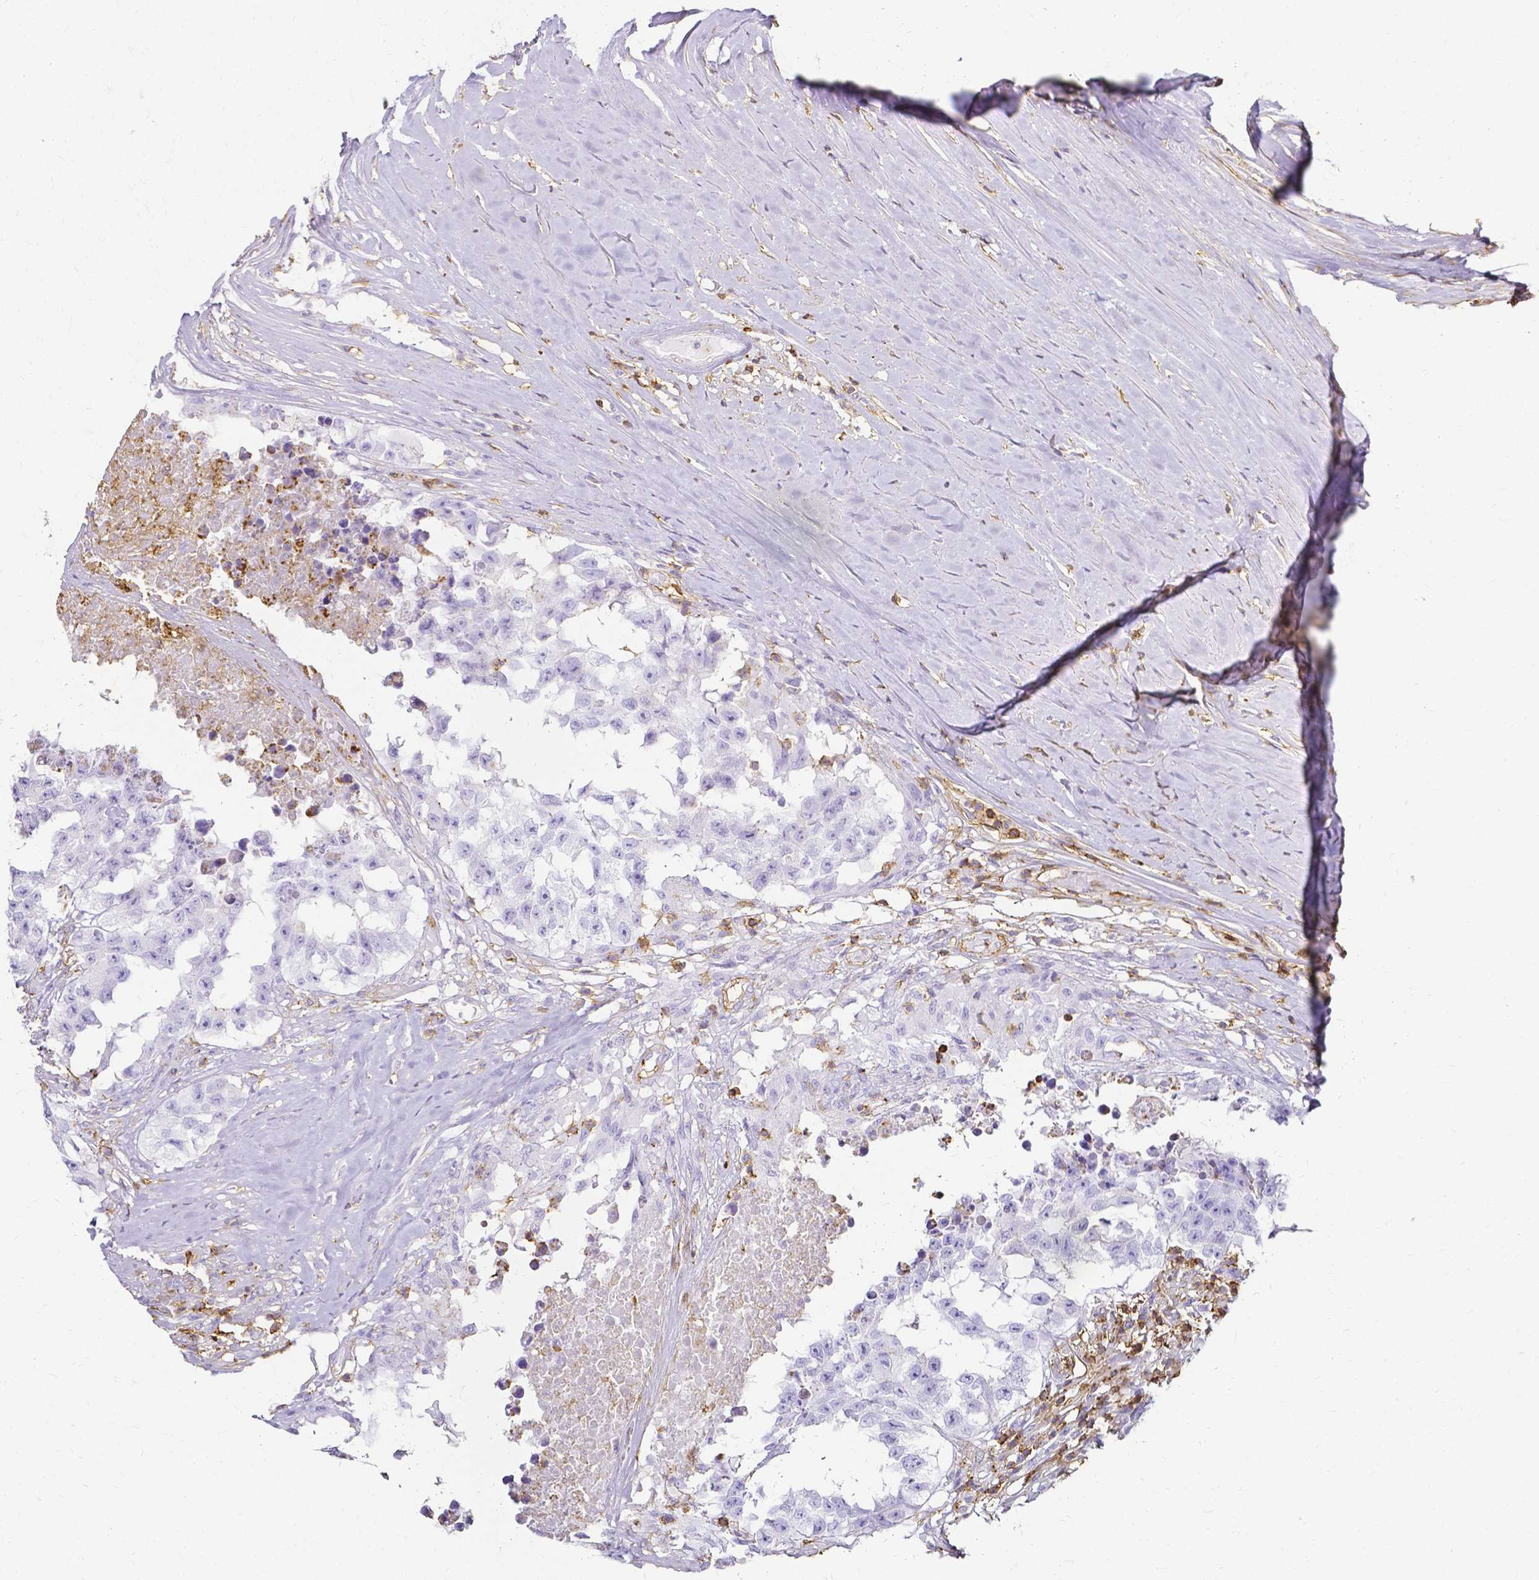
{"staining": {"intensity": "negative", "quantity": "none", "location": "none"}, "tissue": "testis cancer", "cell_type": "Tumor cells", "image_type": "cancer", "snomed": [{"axis": "morphology", "description": "Carcinoma, Embryonal, NOS"}, {"axis": "topography", "description": "Testis"}], "caption": "Testis cancer stained for a protein using immunohistochemistry (IHC) exhibits no staining tumor cells.", "gene": "HSPA12A", "patient": {"sex": "male", "age": 83}}